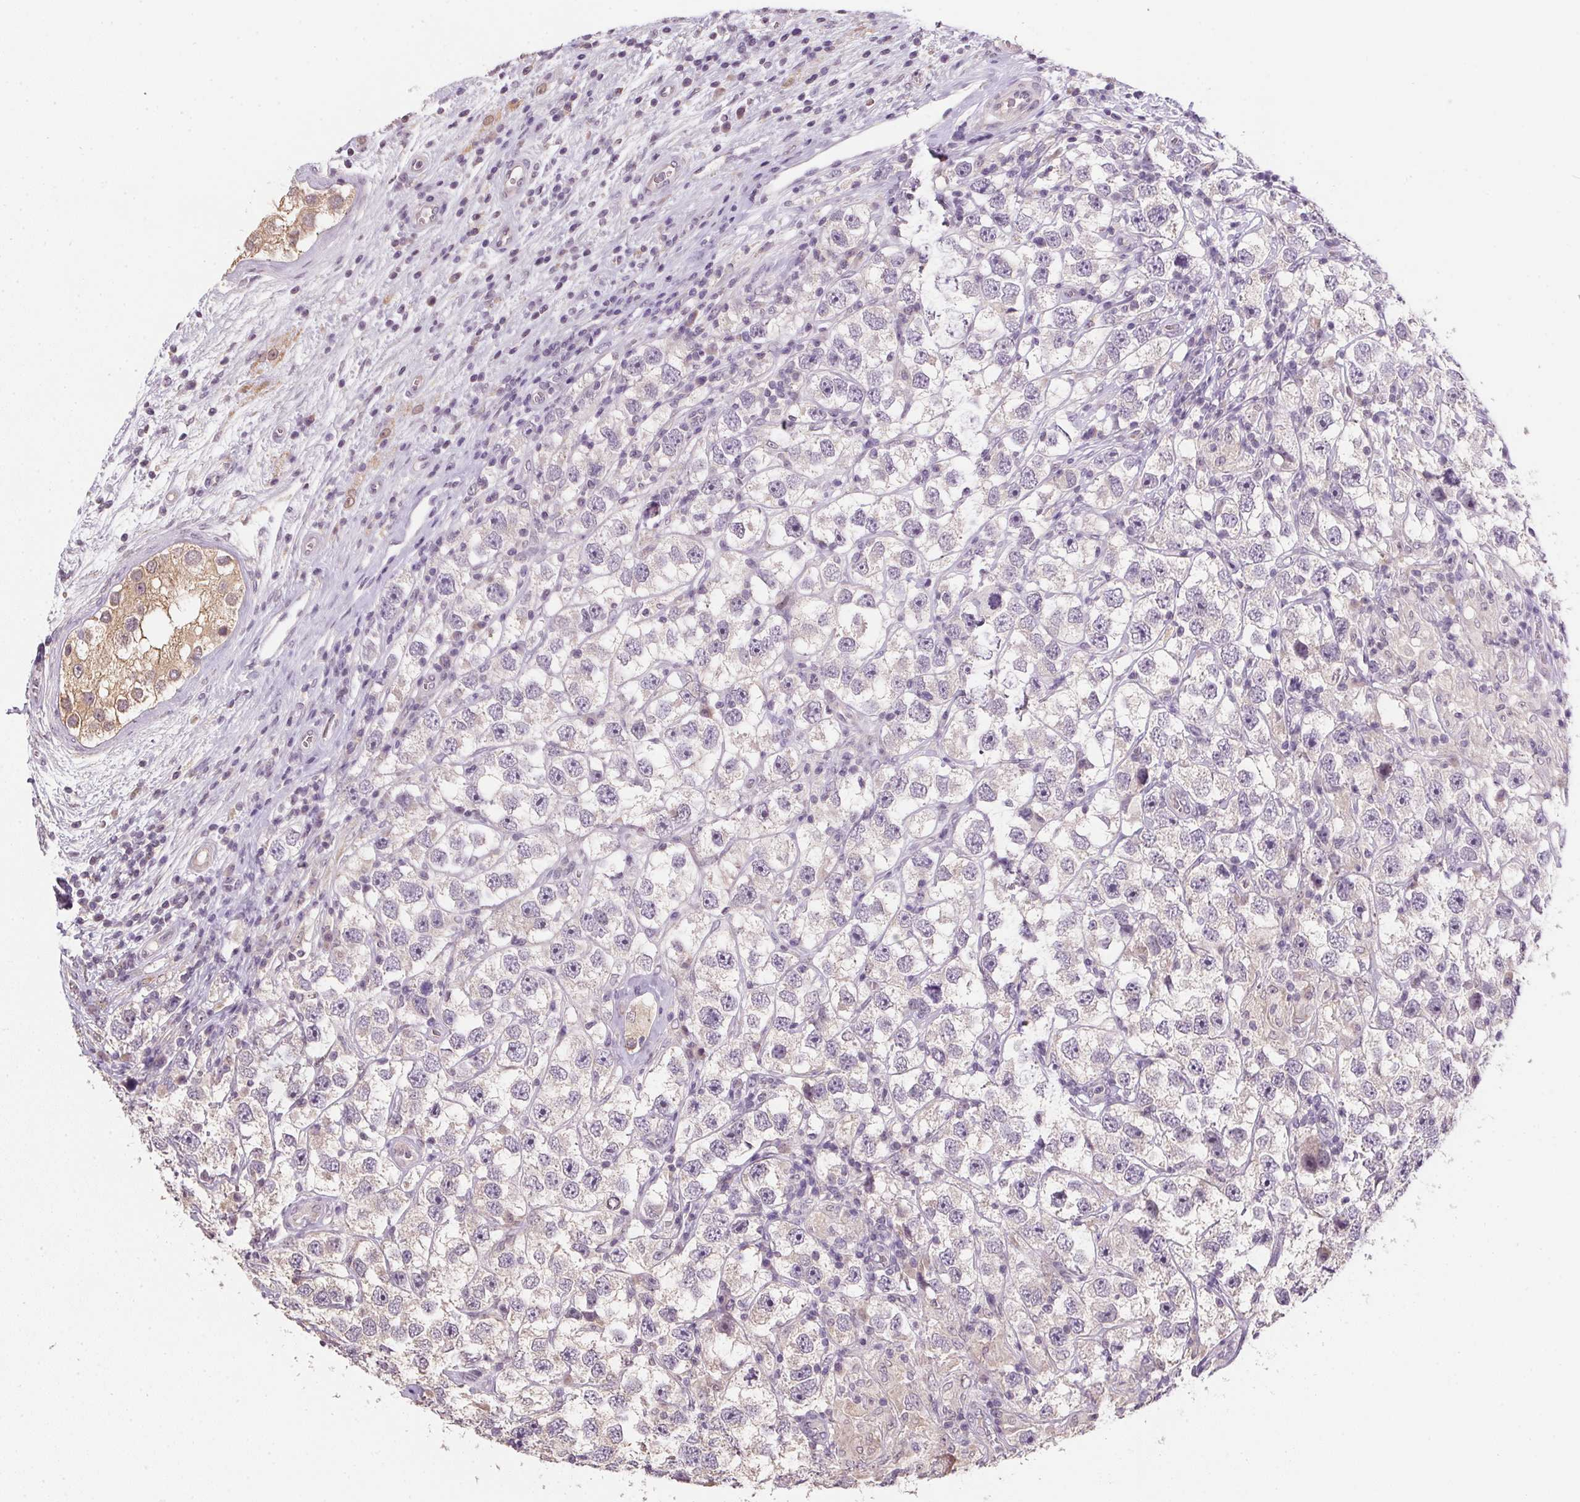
{"staining": {"intensity": "negative", "quantity": "none", "location": "none"}, "tissue": "testis cancer", "cell_type": "Tumor cells", "image_type": "cancer", "snomed": [{"axis": "morphology", "description": "Seminoma, NOS"}, {"axis": "topography", "description": "Testis"}], "caption": "There is no significant positivity in tumor cells of seminoma (testis).", "gene": "ALDH8A1", "patient": {"sex": "male", "age": 26}}